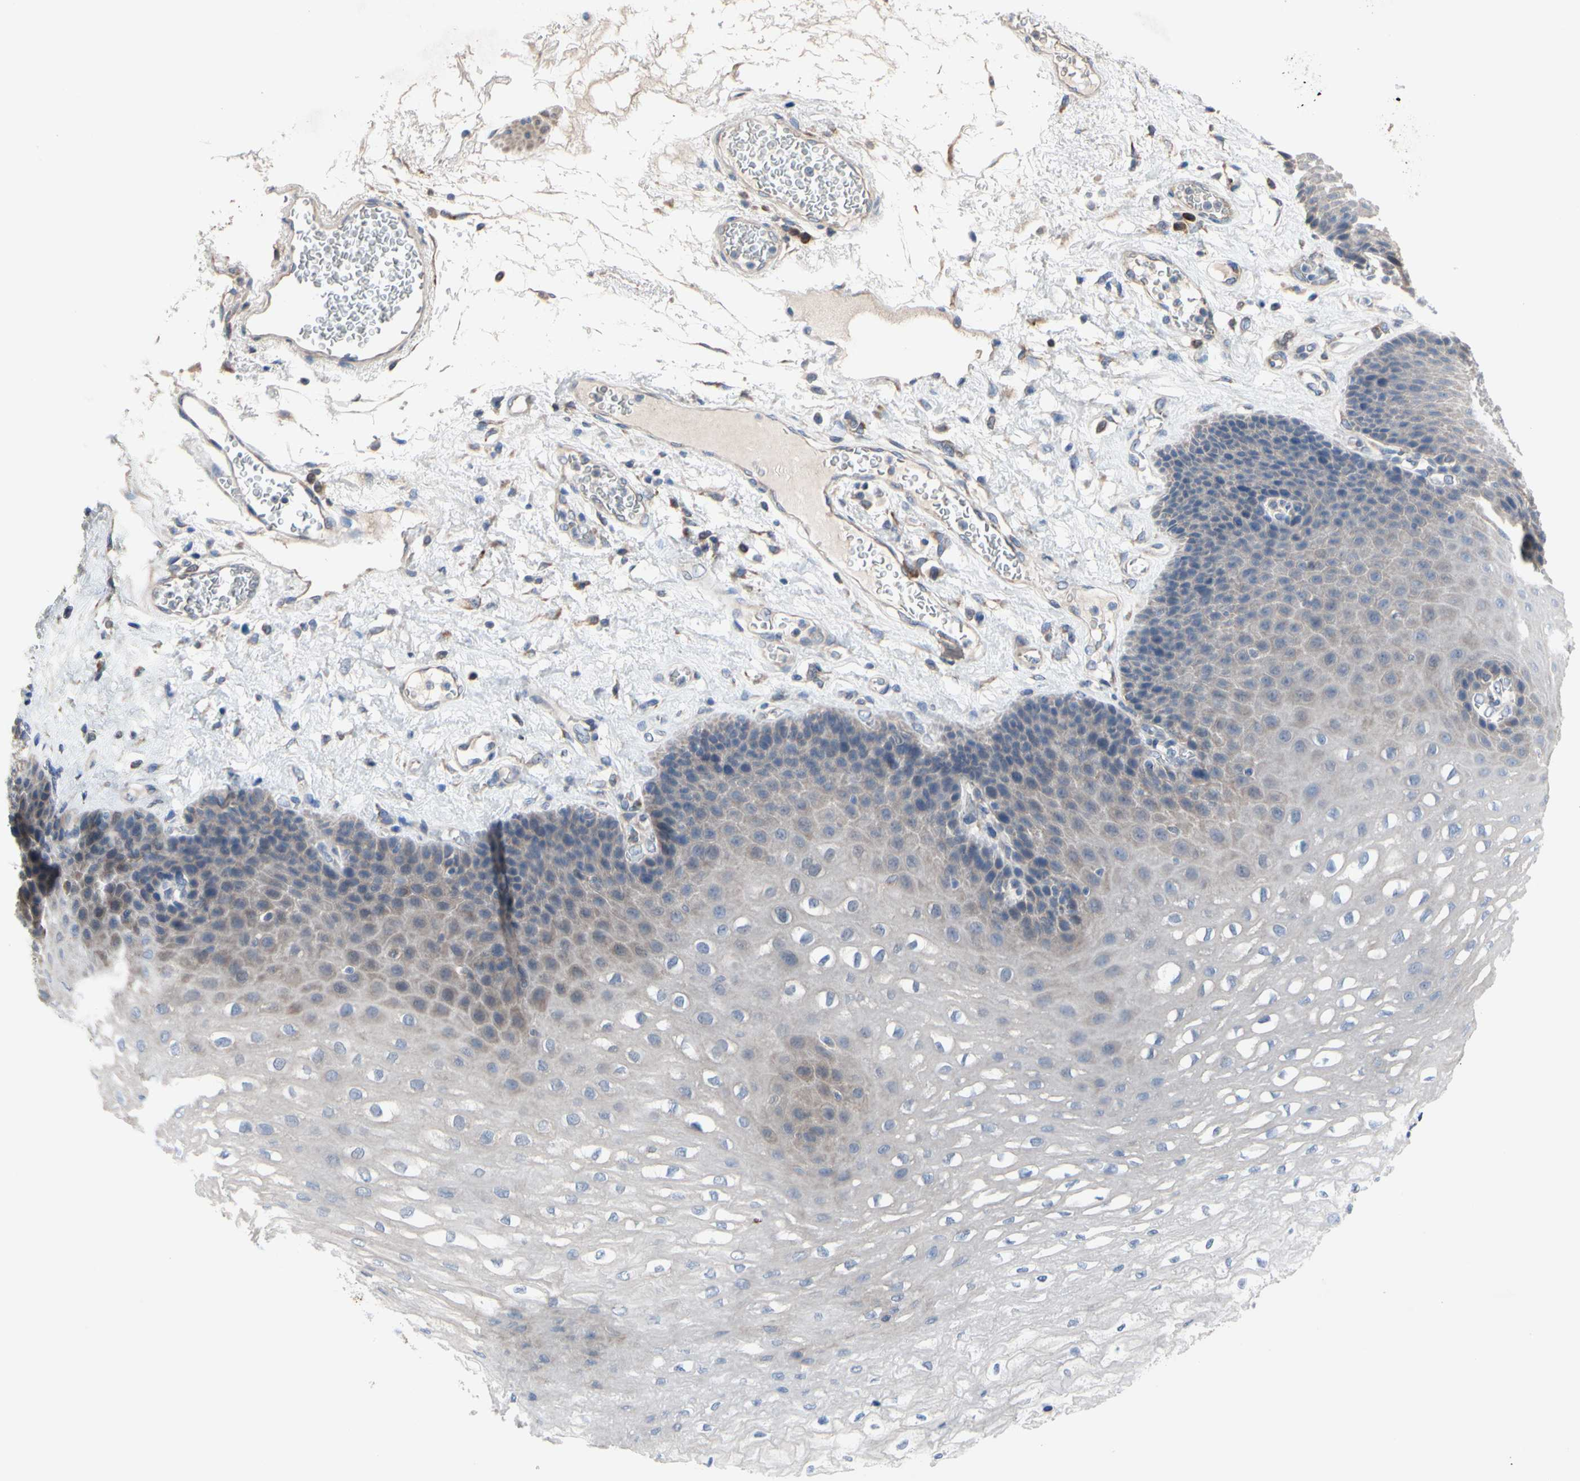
{"staining": {"intensity": "moderate", "quantity": "<25%", "location": "cytoplasmic/membranous"}, "tissue": "esophagus", "cell_type": "Squamous epithelial cells", "image_type": "normal", "snomed": [{"axis": "morphology", "description": "Normal tissue, NOS"}, {"axis": "topography", "description": "Esophagus"}], "caption": "A low amount of moderate cytoplasmic/membranous staining is seen in about <25% of squamous epithelial cells in normal esophagus.", "gene": "TTC14", "patient": {"sex": "female", "age": 72}}